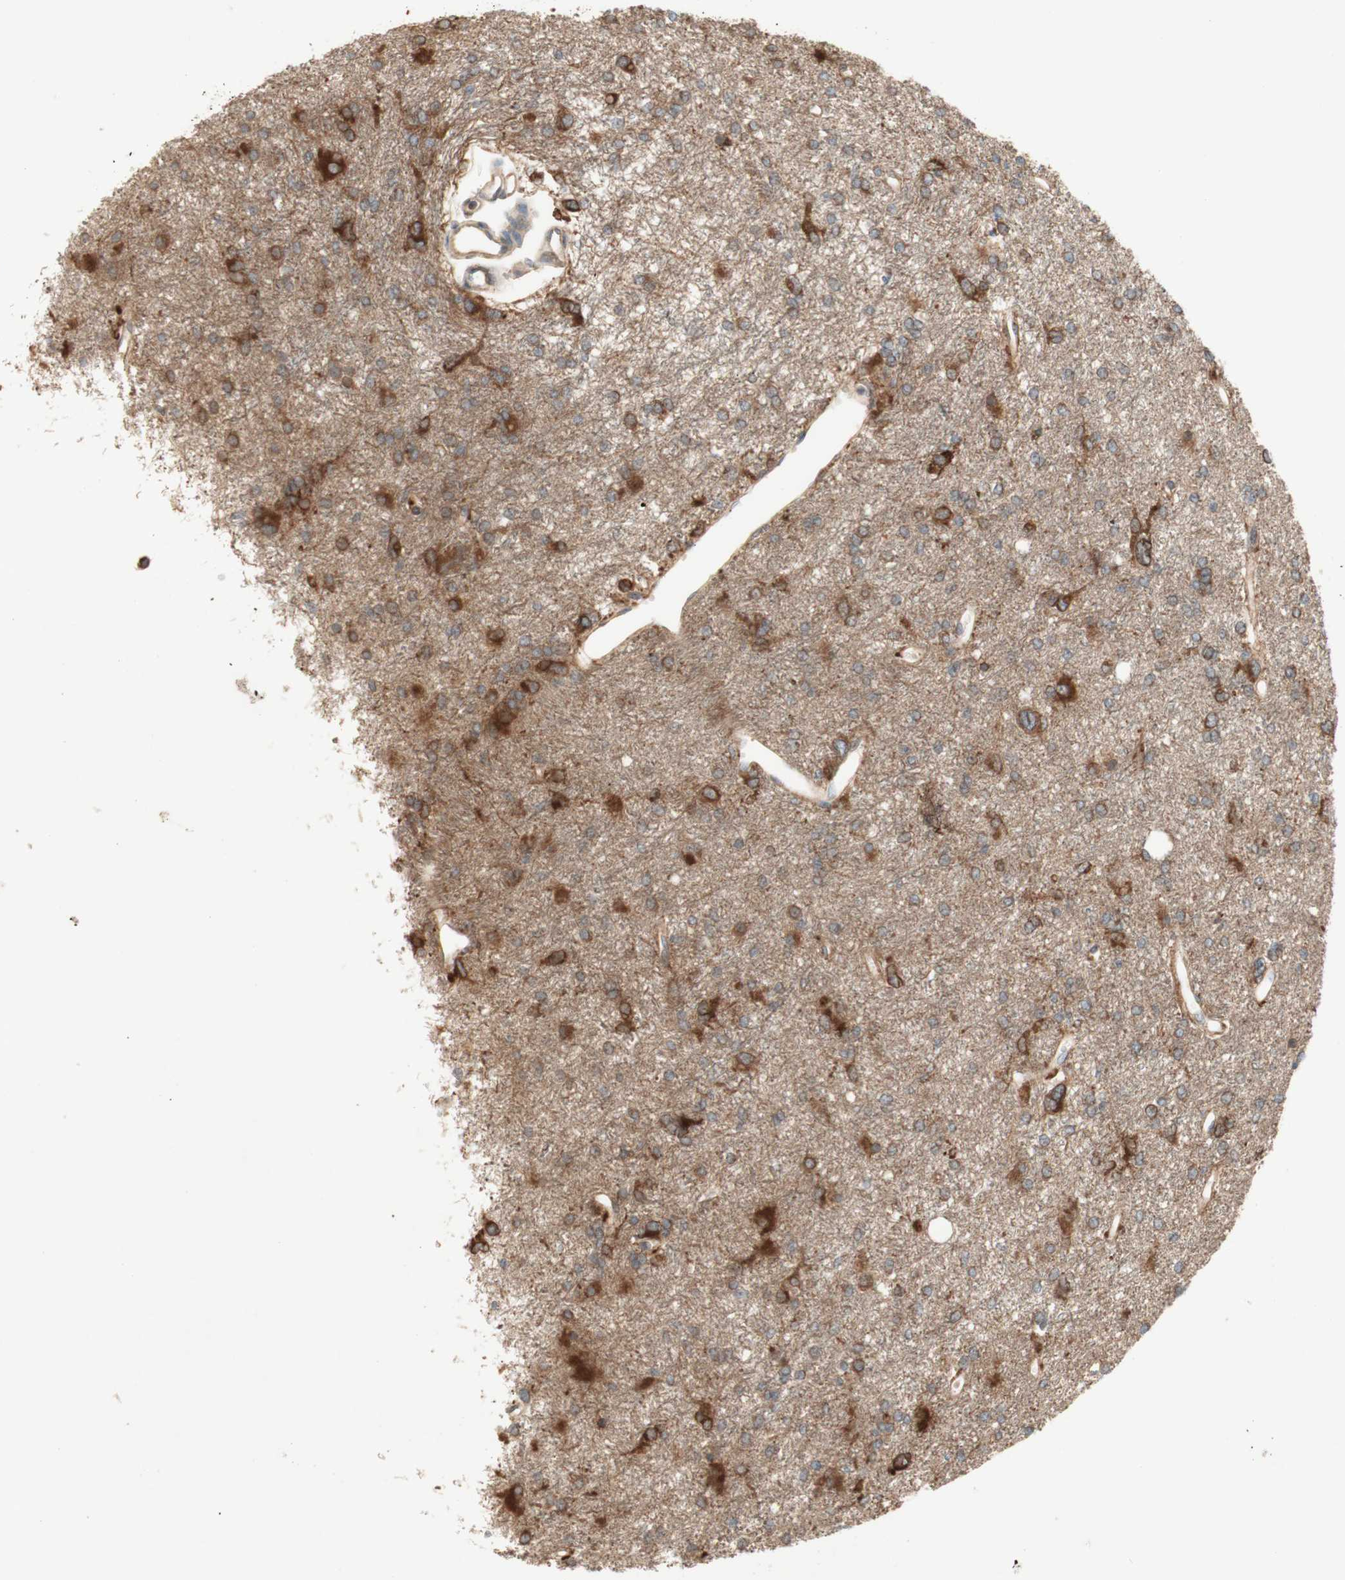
{"staining": {"intensity": "strong", "quantity": ">75%", "location": "cytoplasmic/membranous"}, "tissue": "glioma", "cell_type": "Tumor cells", "image_type": "cancer", "snomed": [{"axis": "morphology", "description": "Glioma, malignant, High grade"}, {"axis": "topography", "description": "Brain"}], "caption": "Brown immunohistochemical staining in human malignant high-grade glioma displays strong cytoplasmic/membranous positivity in approximately >75% of tumor cells.", "gene": "SOCS2", "patient": {"sex": "female", "age": 59}}